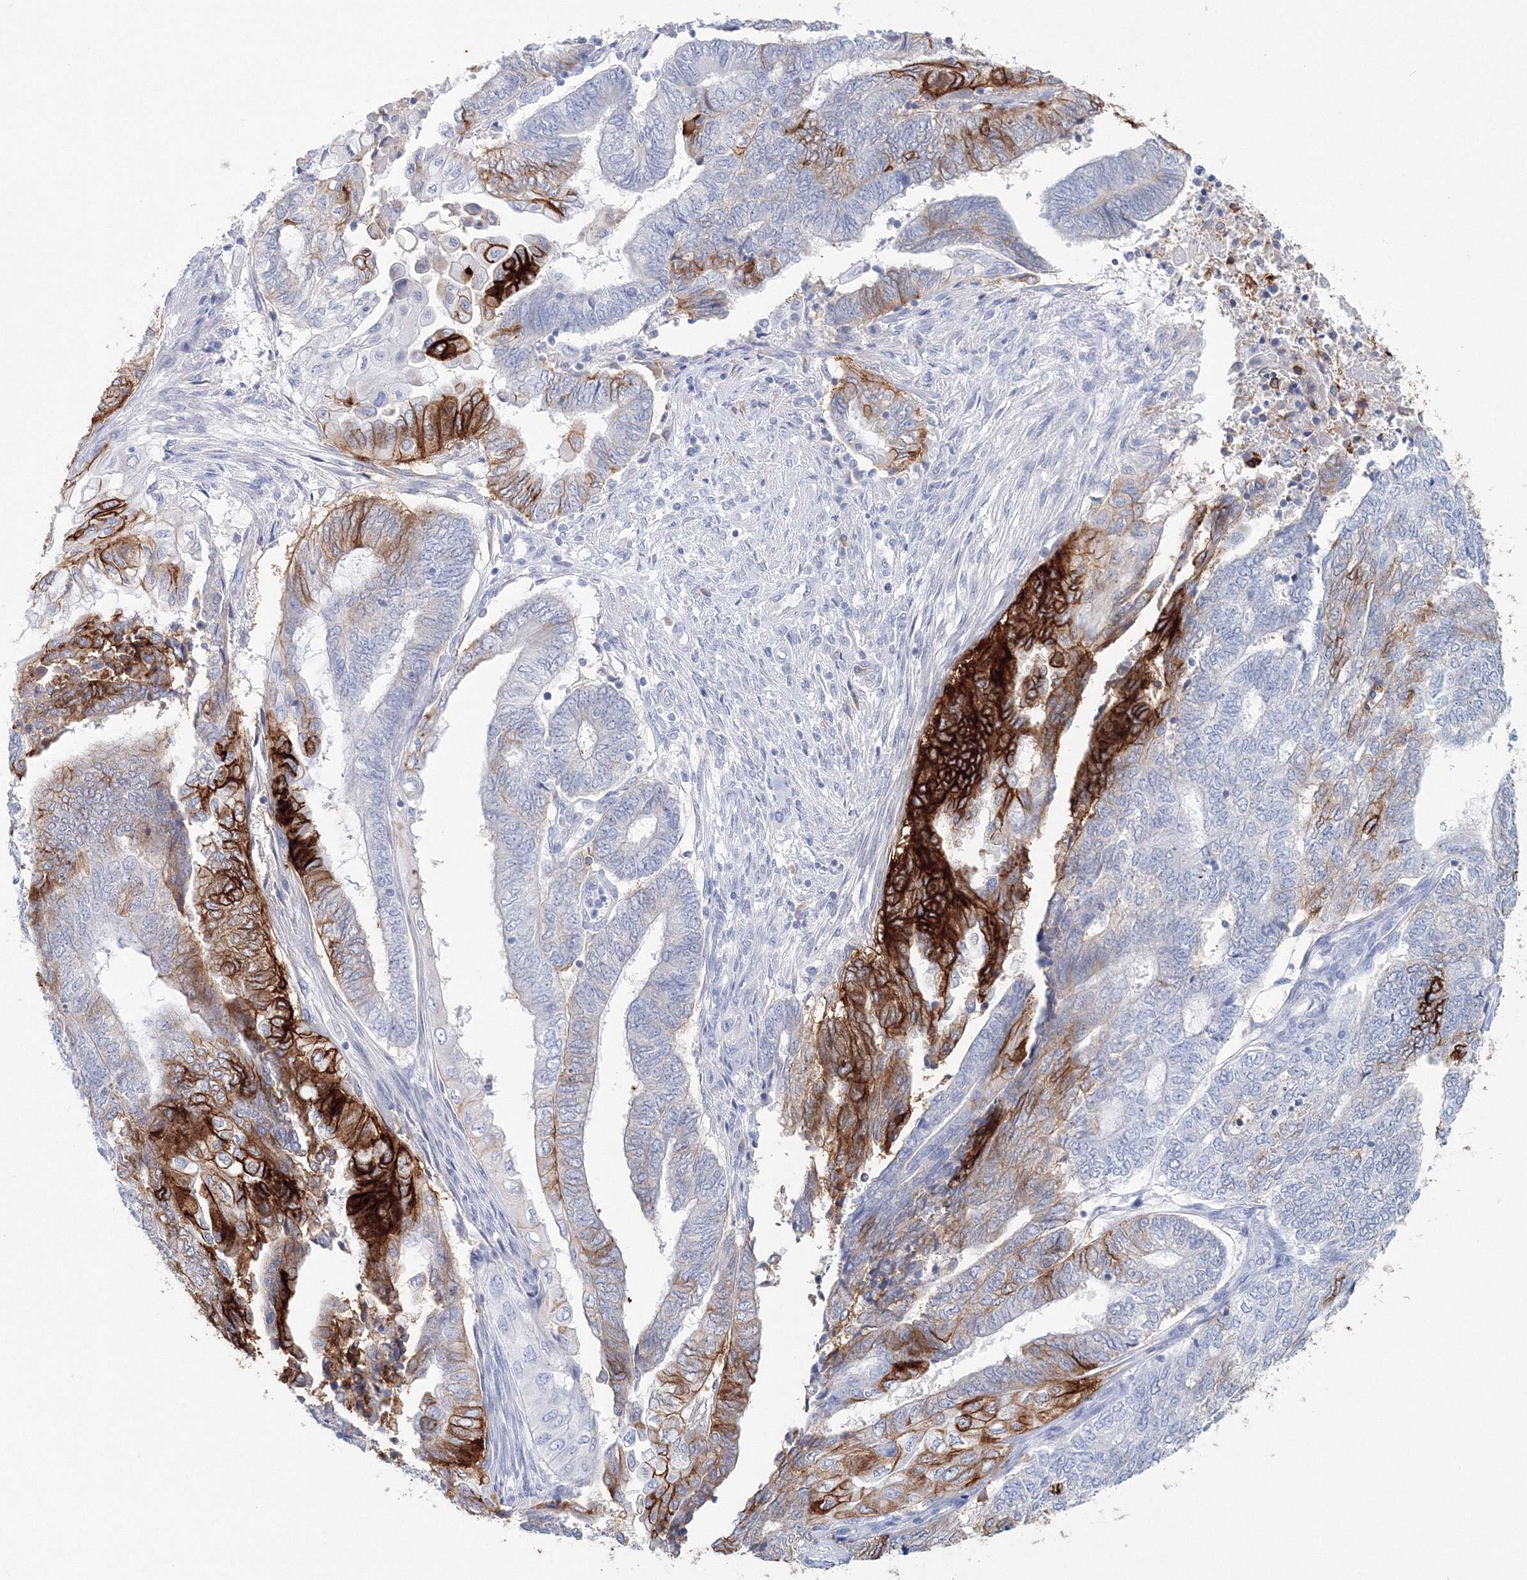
{"staining": {"intensity": "strong", "quantity": "25%-75%", "location": "cytoplasmic/membranous"}, "tissue": "endometrial cancer", "cell_type": "Tumor cells", "image_type": "cancer", "snomed": [{"axis": "morphology", "description": "Adenocarcinoma, NOS"}, {"axis": "topography", "description": "Uterus"}, {"axis": "topography", "description": "Endometrium"}], "caption": "An IHC image of tumor tissue is shown. Protein staining in brown shows strong cytoplasmic/membranous positivity in endometrial cancer within tumor cells.", "gene": "VSIG1", "patient": {"sex": "female", "age": 70}}